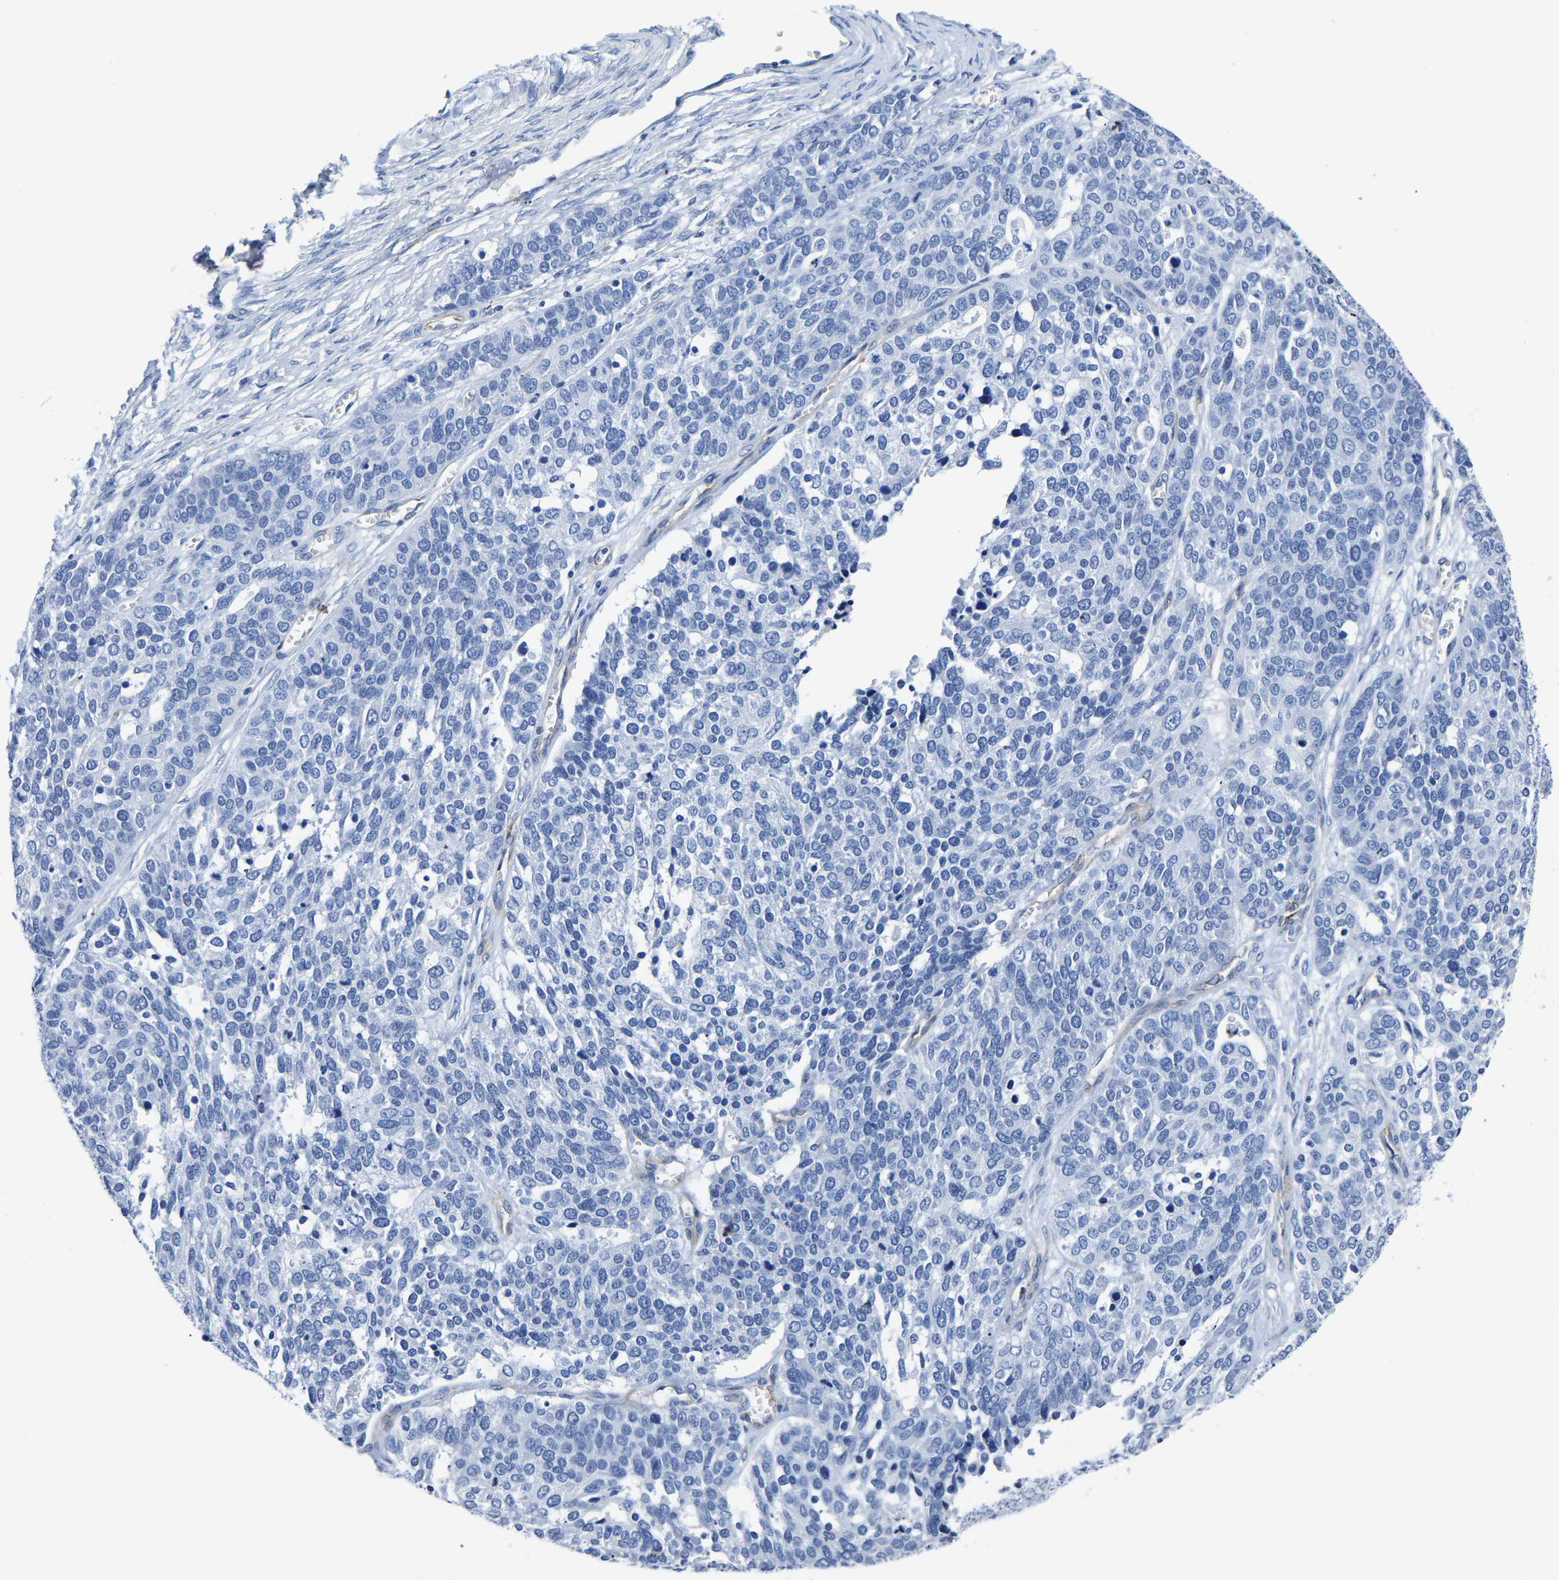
{"staining": {"intensity": "negative", "quantity": "none", "location": "none"}, "tissue": "ovarian cancer", "cell_type": "Tumor cells", "image_type": "cancer", "snomed": [{"axis": "morphology", "description": "Cystadenocarcinoma, serous, NOS"}, {"axis": "topography", "description": "Ovary"}], "caption": "Ovarian serous cystadenocarcinoma was stained to show a protein in brown. There is no significant expression in tumor cells. Brightfield microscopy of immunohistochemistry (IHC) stained with DAB (3,3'-diaminobenzidine) (brown) and hematoxylin (blue), captured at high magnification.", "gene": "SLC45A3", "patient": {"sex": "female", "age": 44}}